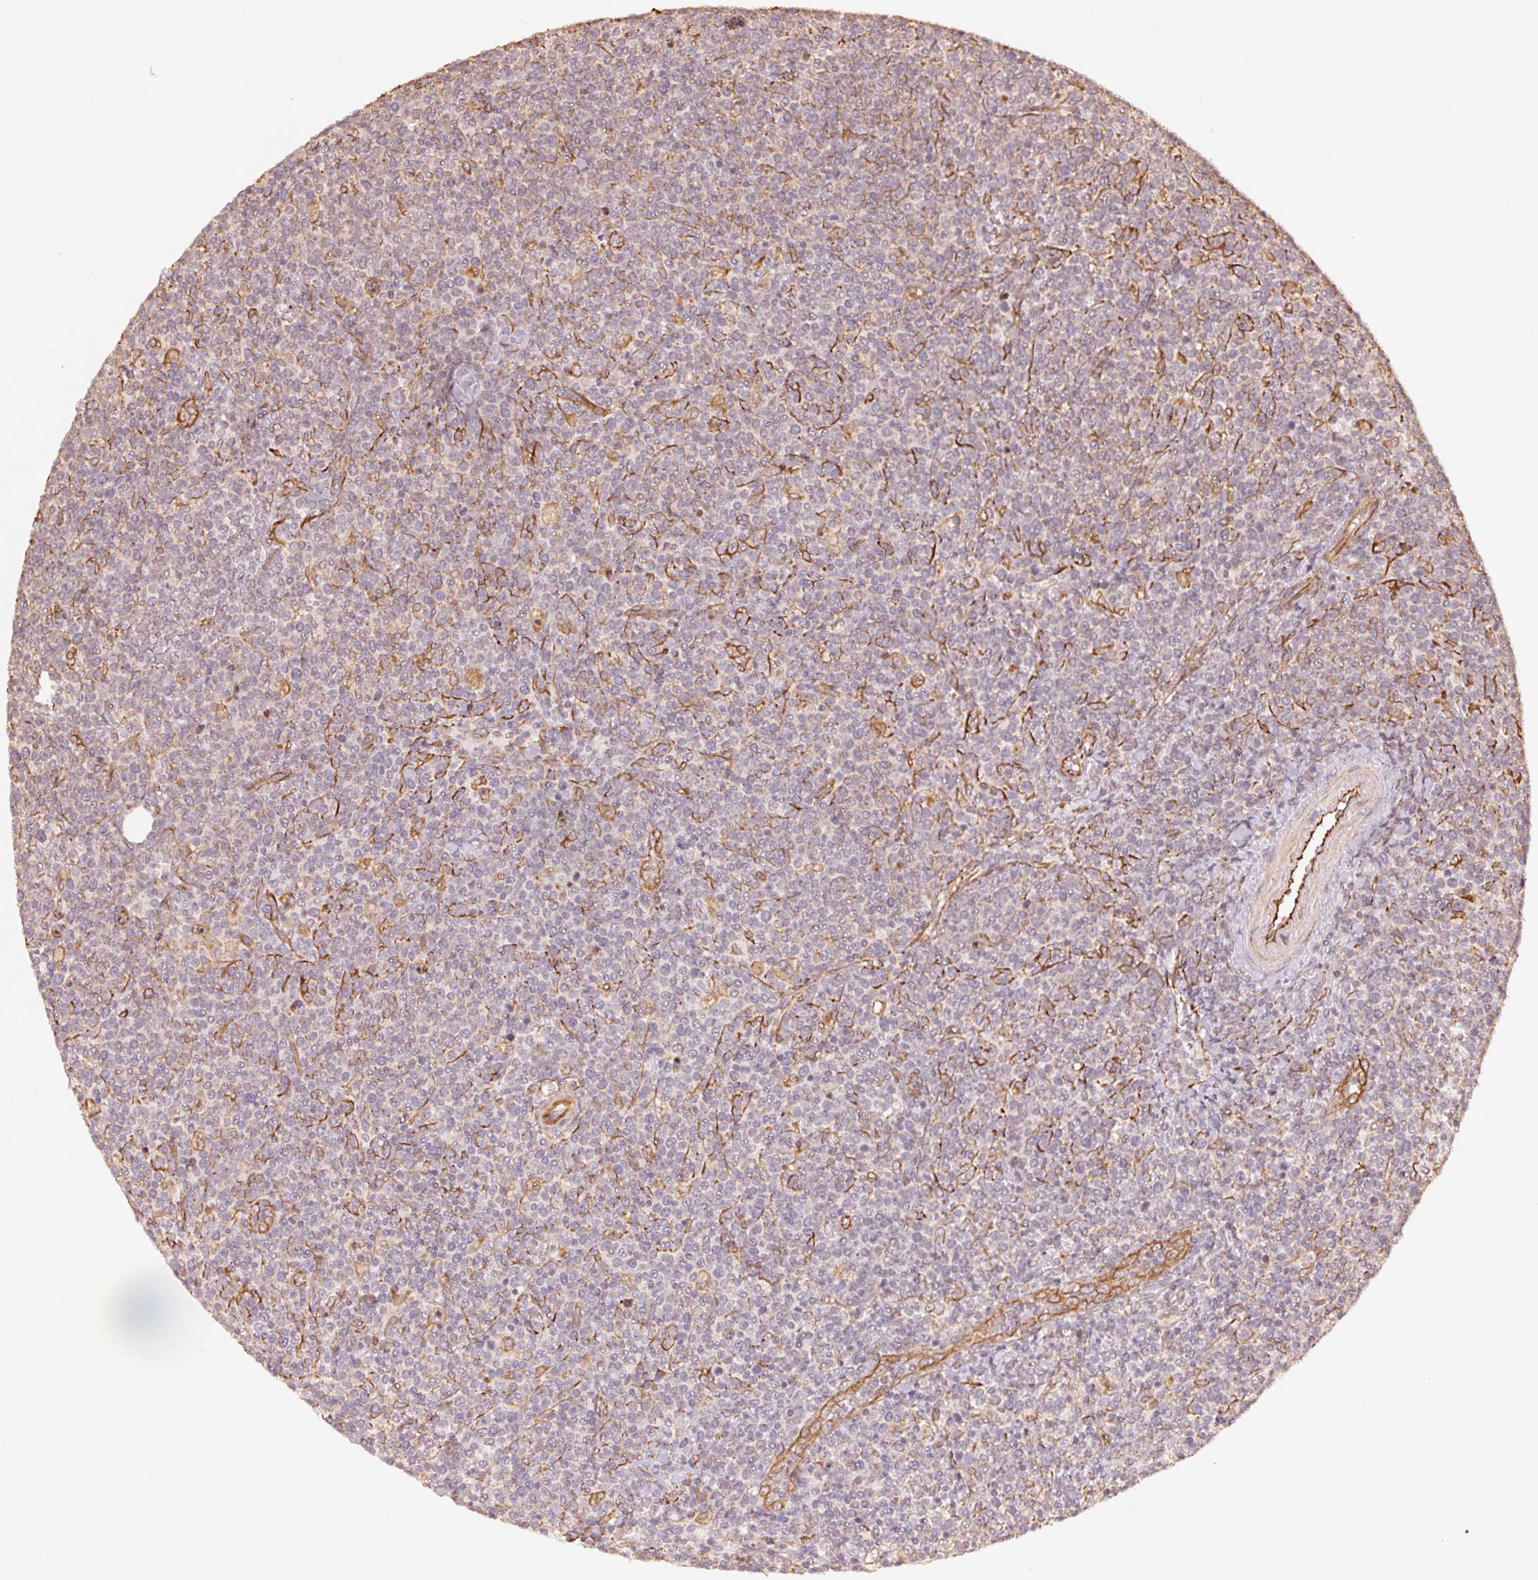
{"staining": {"intensity": "negative", "quantity": "none", "location": "none"}, "tissue": "lymphoma", "cell_type": "Tumor cells", "image_type": "cancer", "snomed": [{"axis": "morphology", "description": "Malignant lymphoma, non-Hodgkin's type, High grade"}, {"axis": "topography", "description": "Lymph node"}], "caption": "Tumor cells show no significant staining in malignant lymphoma, non-Hodgkin's type (high-grade). Nuclei are stained in blue.", "gene": "FOXR2", "patient": {"sex": "male", "age": 61}}